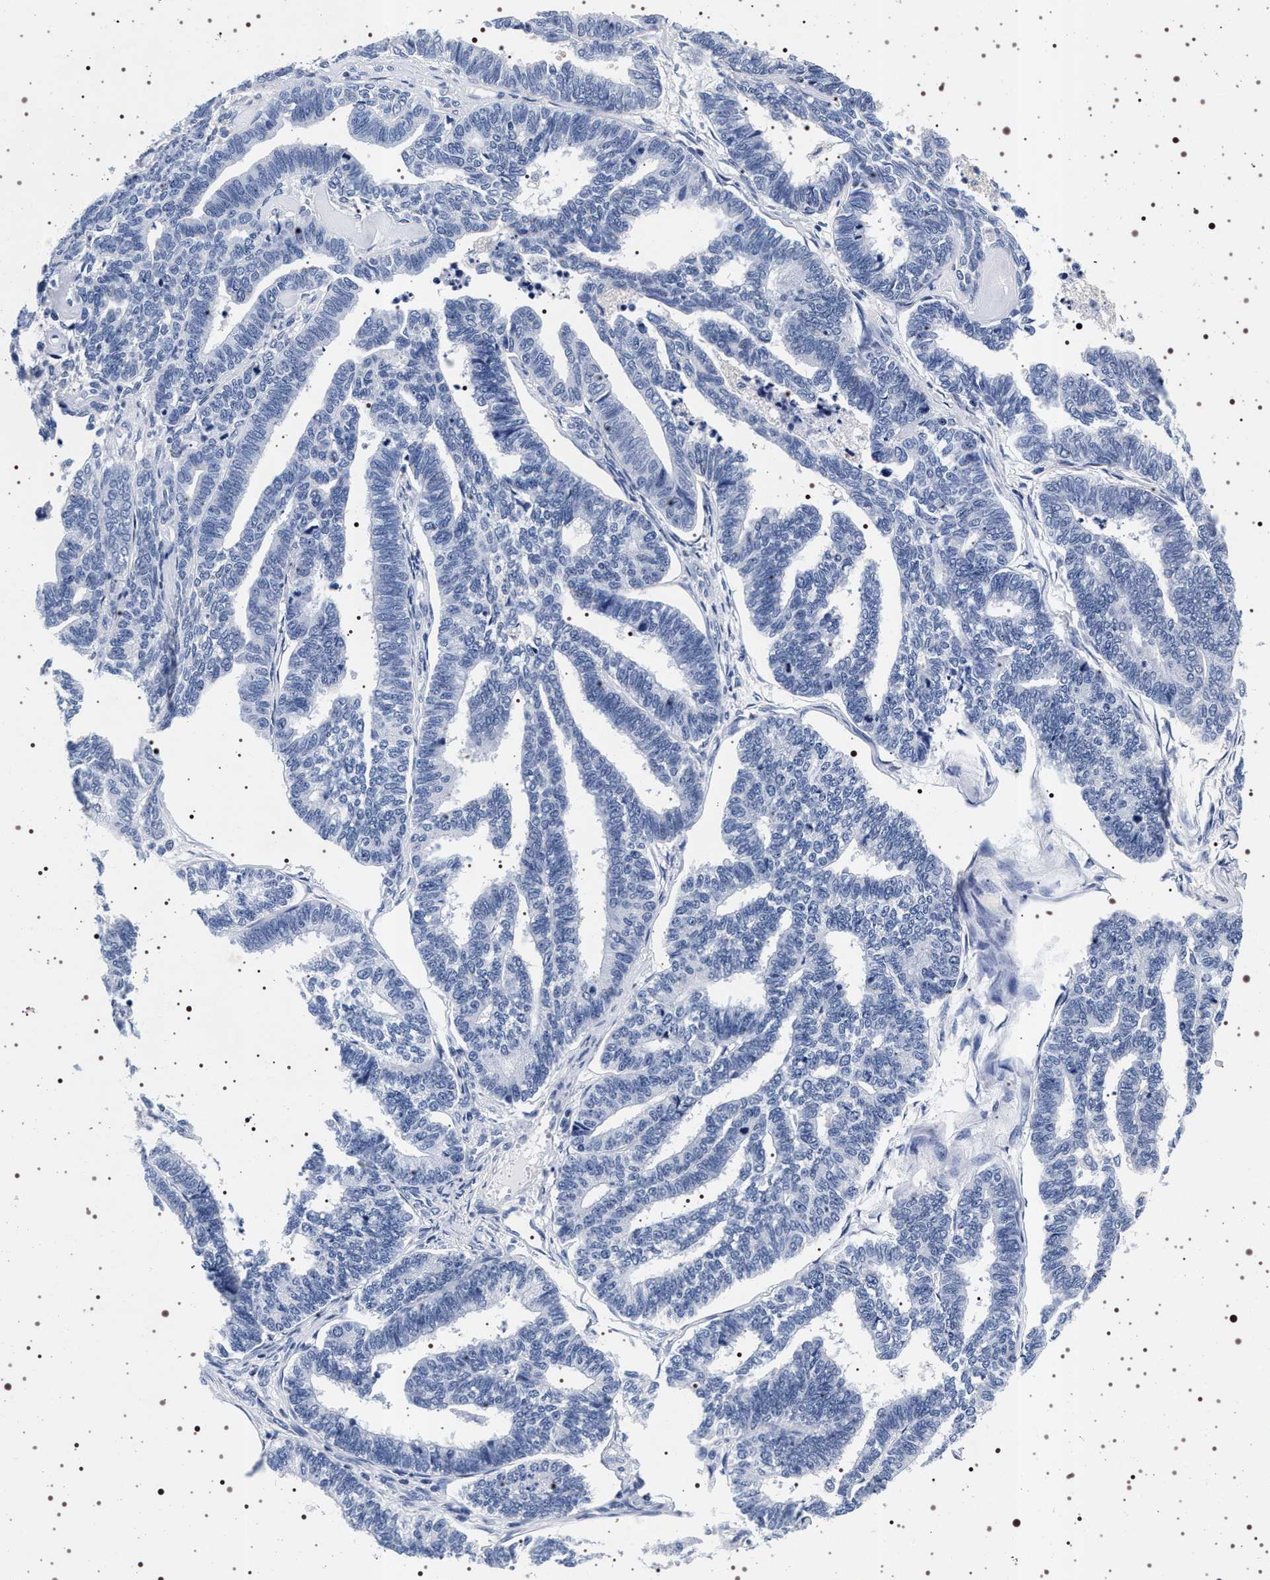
{"staining": {"intensity": "negative", "quantity": "none", "location": "none"}, "tissue": "endometrial cancer", "cell_type": "Tumor cells", "image_type": "cancer", "snomed": [{"axis": "morphology", "description": "Adenocarcinoma, NOS"}, {"axis": "topography", "description": "Endometrium"}], "caption": "Immunohistochemical staining of endometrial adenocarcinoma demonstrates no significant staining in tumor cells. Nuclei are stained in blue.", "gene": "SYN1", "patient": {"sex": "female", "age": 70}}